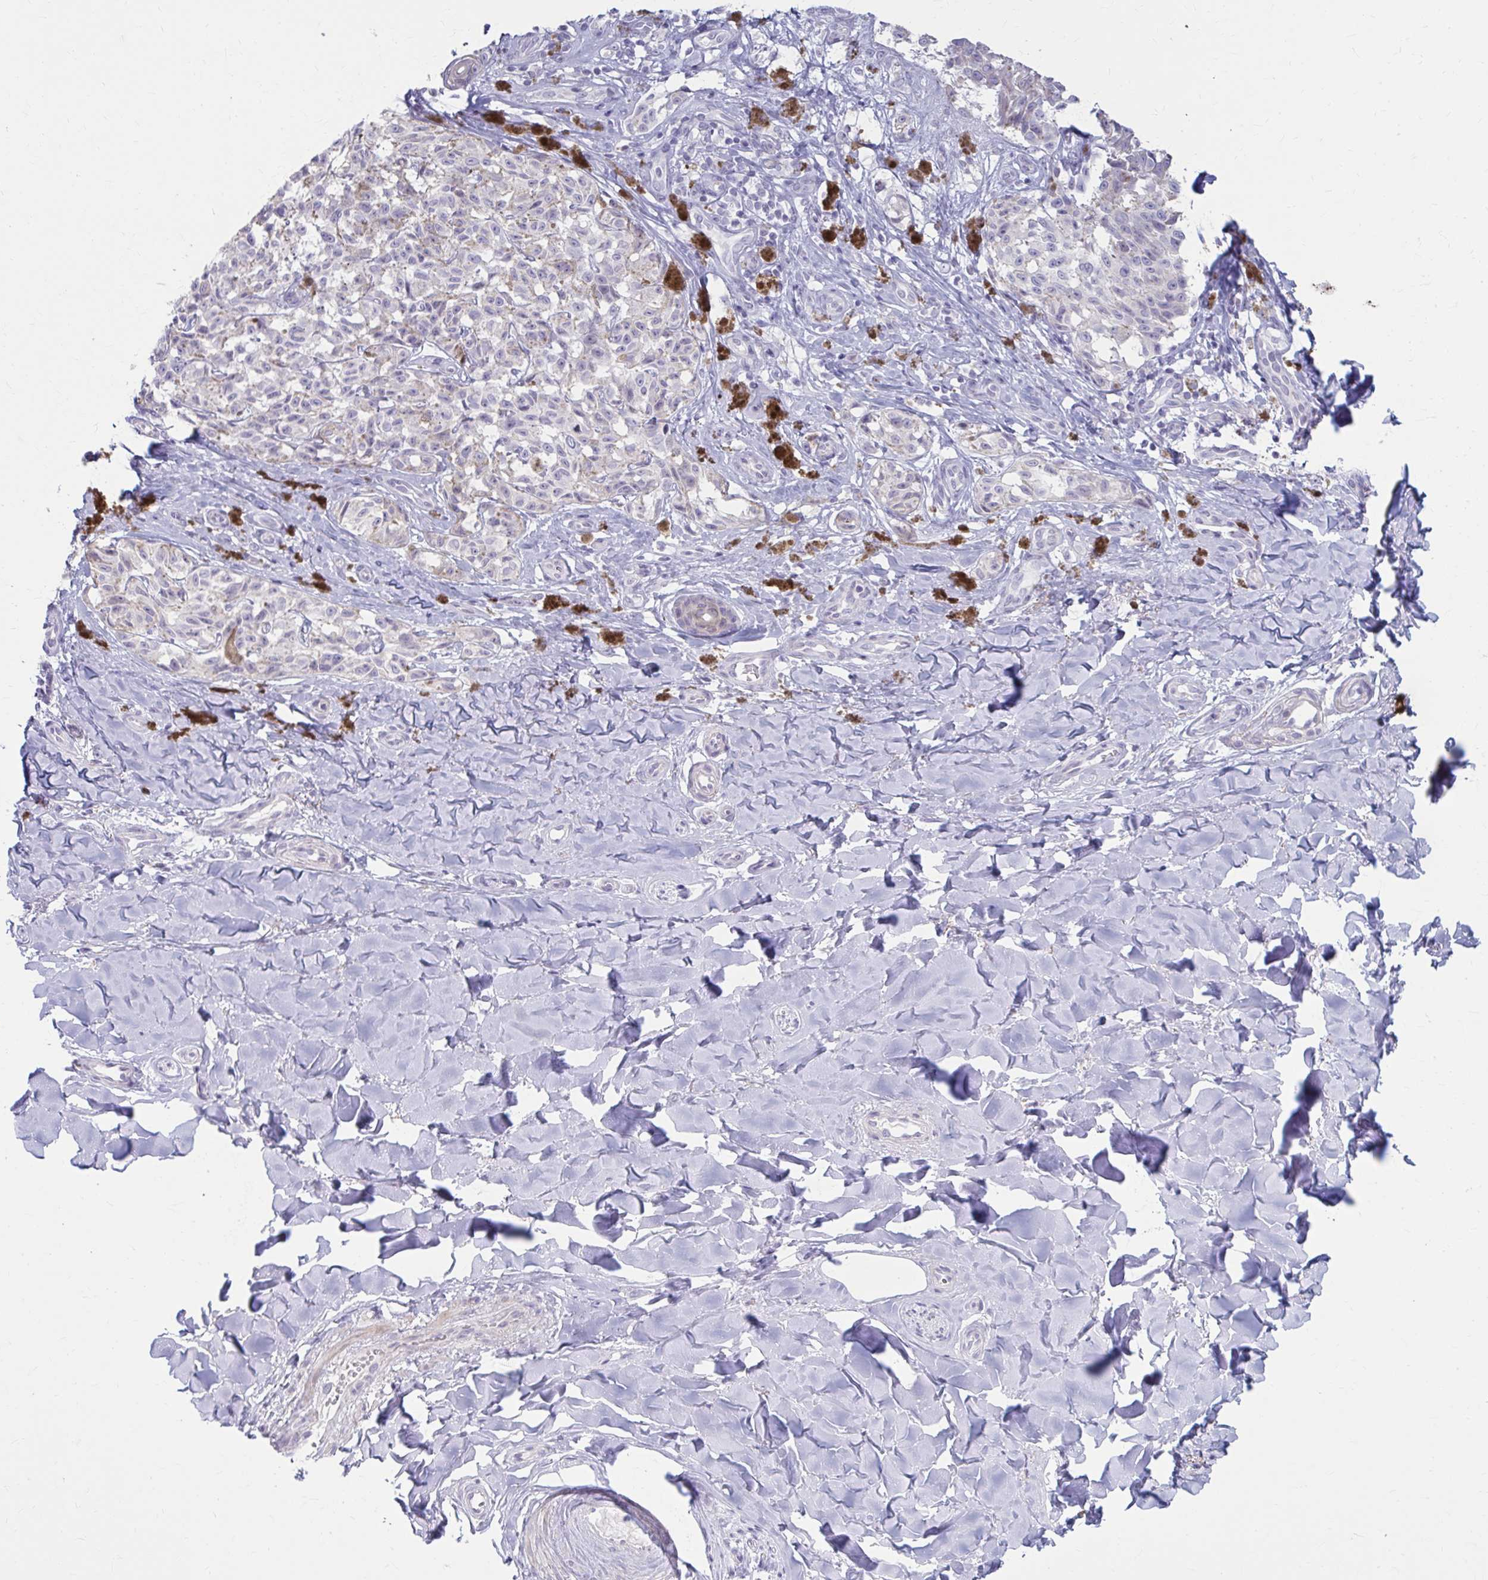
{"staining": {"intensity": "negative", "quantity": "none", "location": "none"}, "tissue": "melanoma", "cell_type": "Tumor cells", "image_type": "cancer", "snomed": [{"axis": "morphology", "description": "Malignant melanoma, NOS"}, {"axis": "topography", "description": "Skin"}], "caption": "A micrograph of melanoma stained for a protein displays no brown staining in tumor cells.", "gene": "MSMO1", "patient": {"sex": "female", "age": 65}}